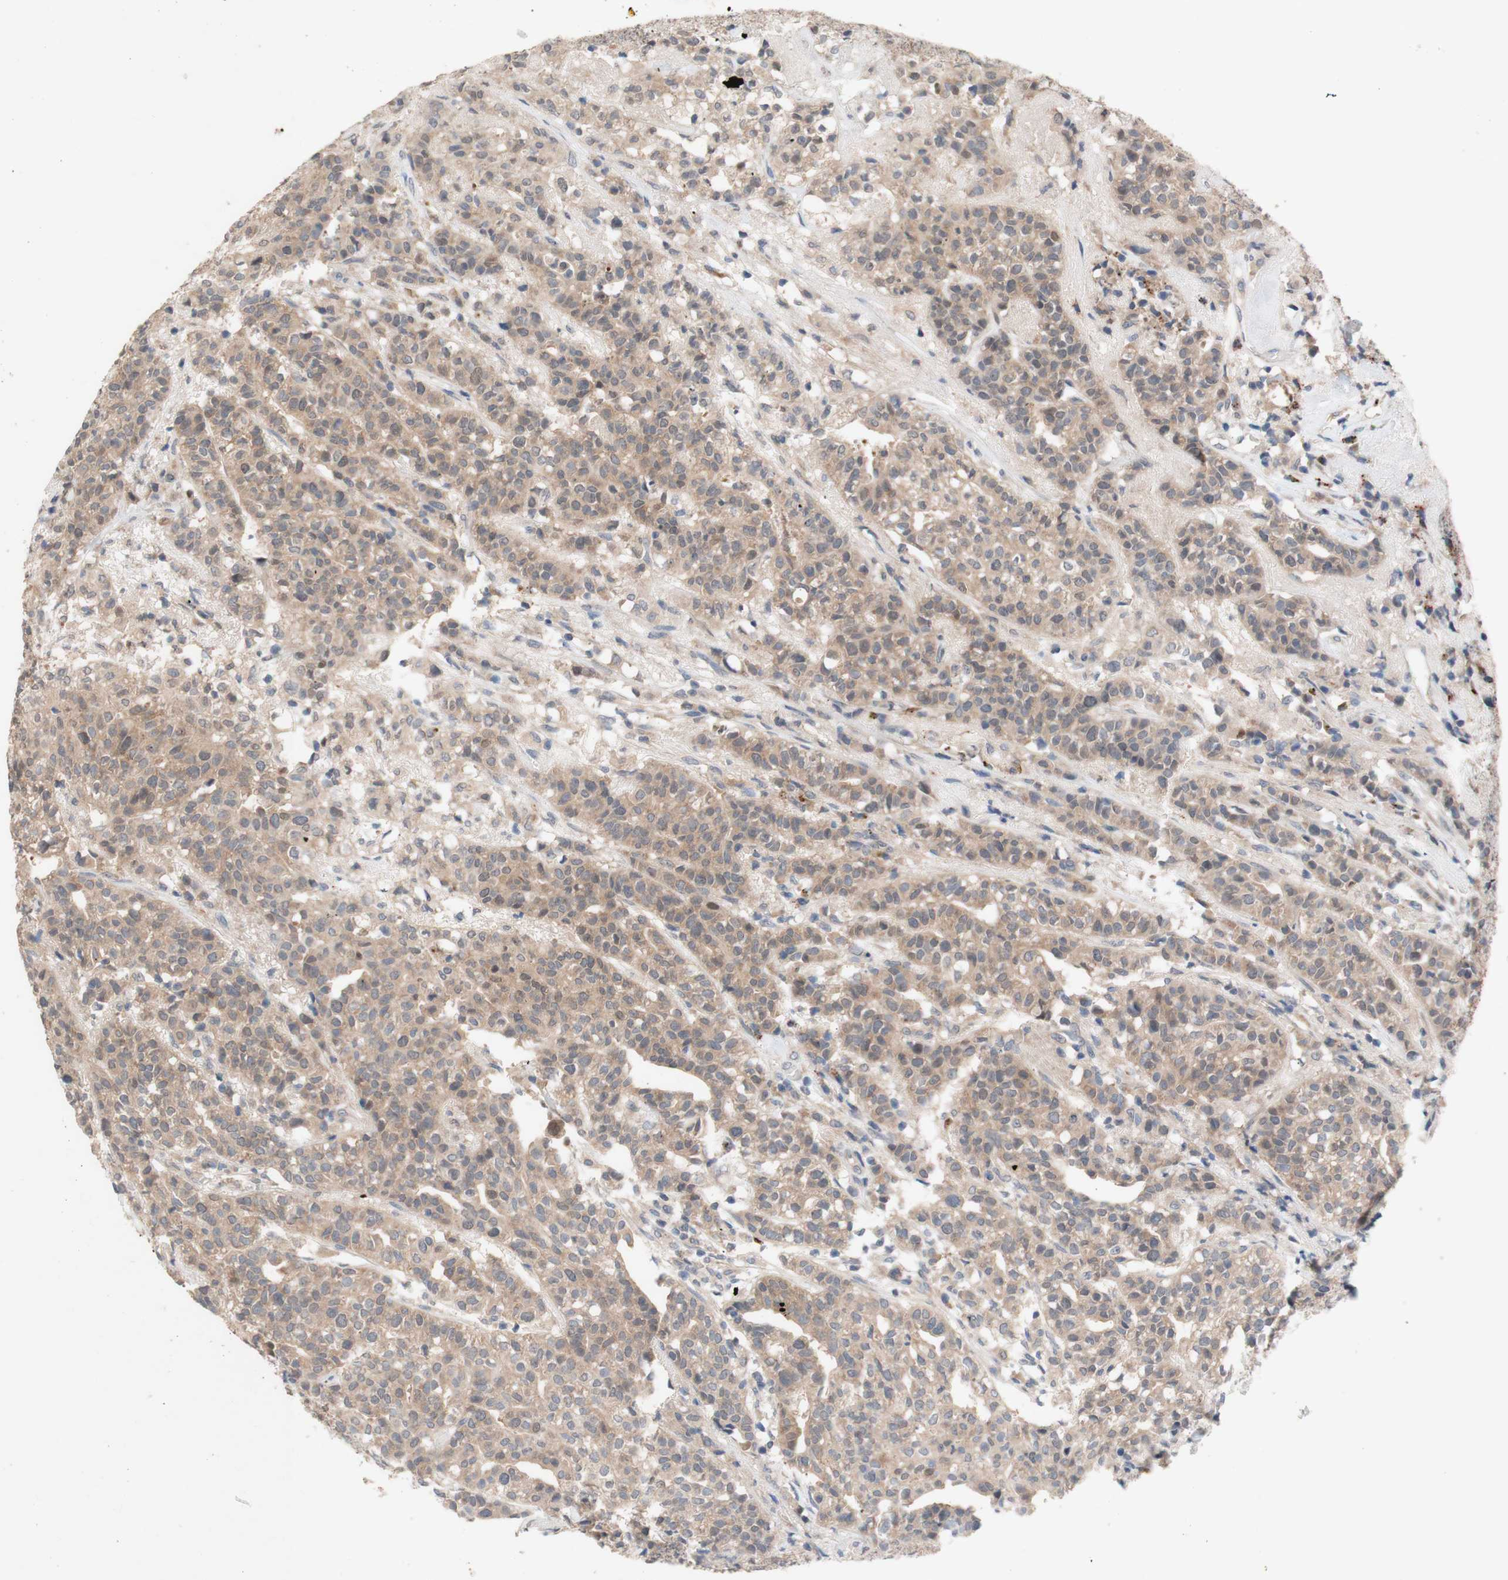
{"staining": {"intensity": "weak", "quantity": ">75%", "location": "cytoplasmic/membranous"}, "tissue": "head and neck cancer", "cell_type": "Tumor cells", "image_type": "cancer", "snomed": [{"axis": "morphology", "description": "Adenocarcinoma, NOS"}, {"axis": "topography", "description": "Salivary gland"}, {"axis": "topography", "description": "Head-Neck"}], "caption": "High-power microscopy captured an IHC histopathology image of head and neck adenocarcinoma, revealing weak cytoplasmic/membranous staining in about >75% of tumor cells.", "gene": "PEX2", "patient": {"sex": "female", "age": 65}}